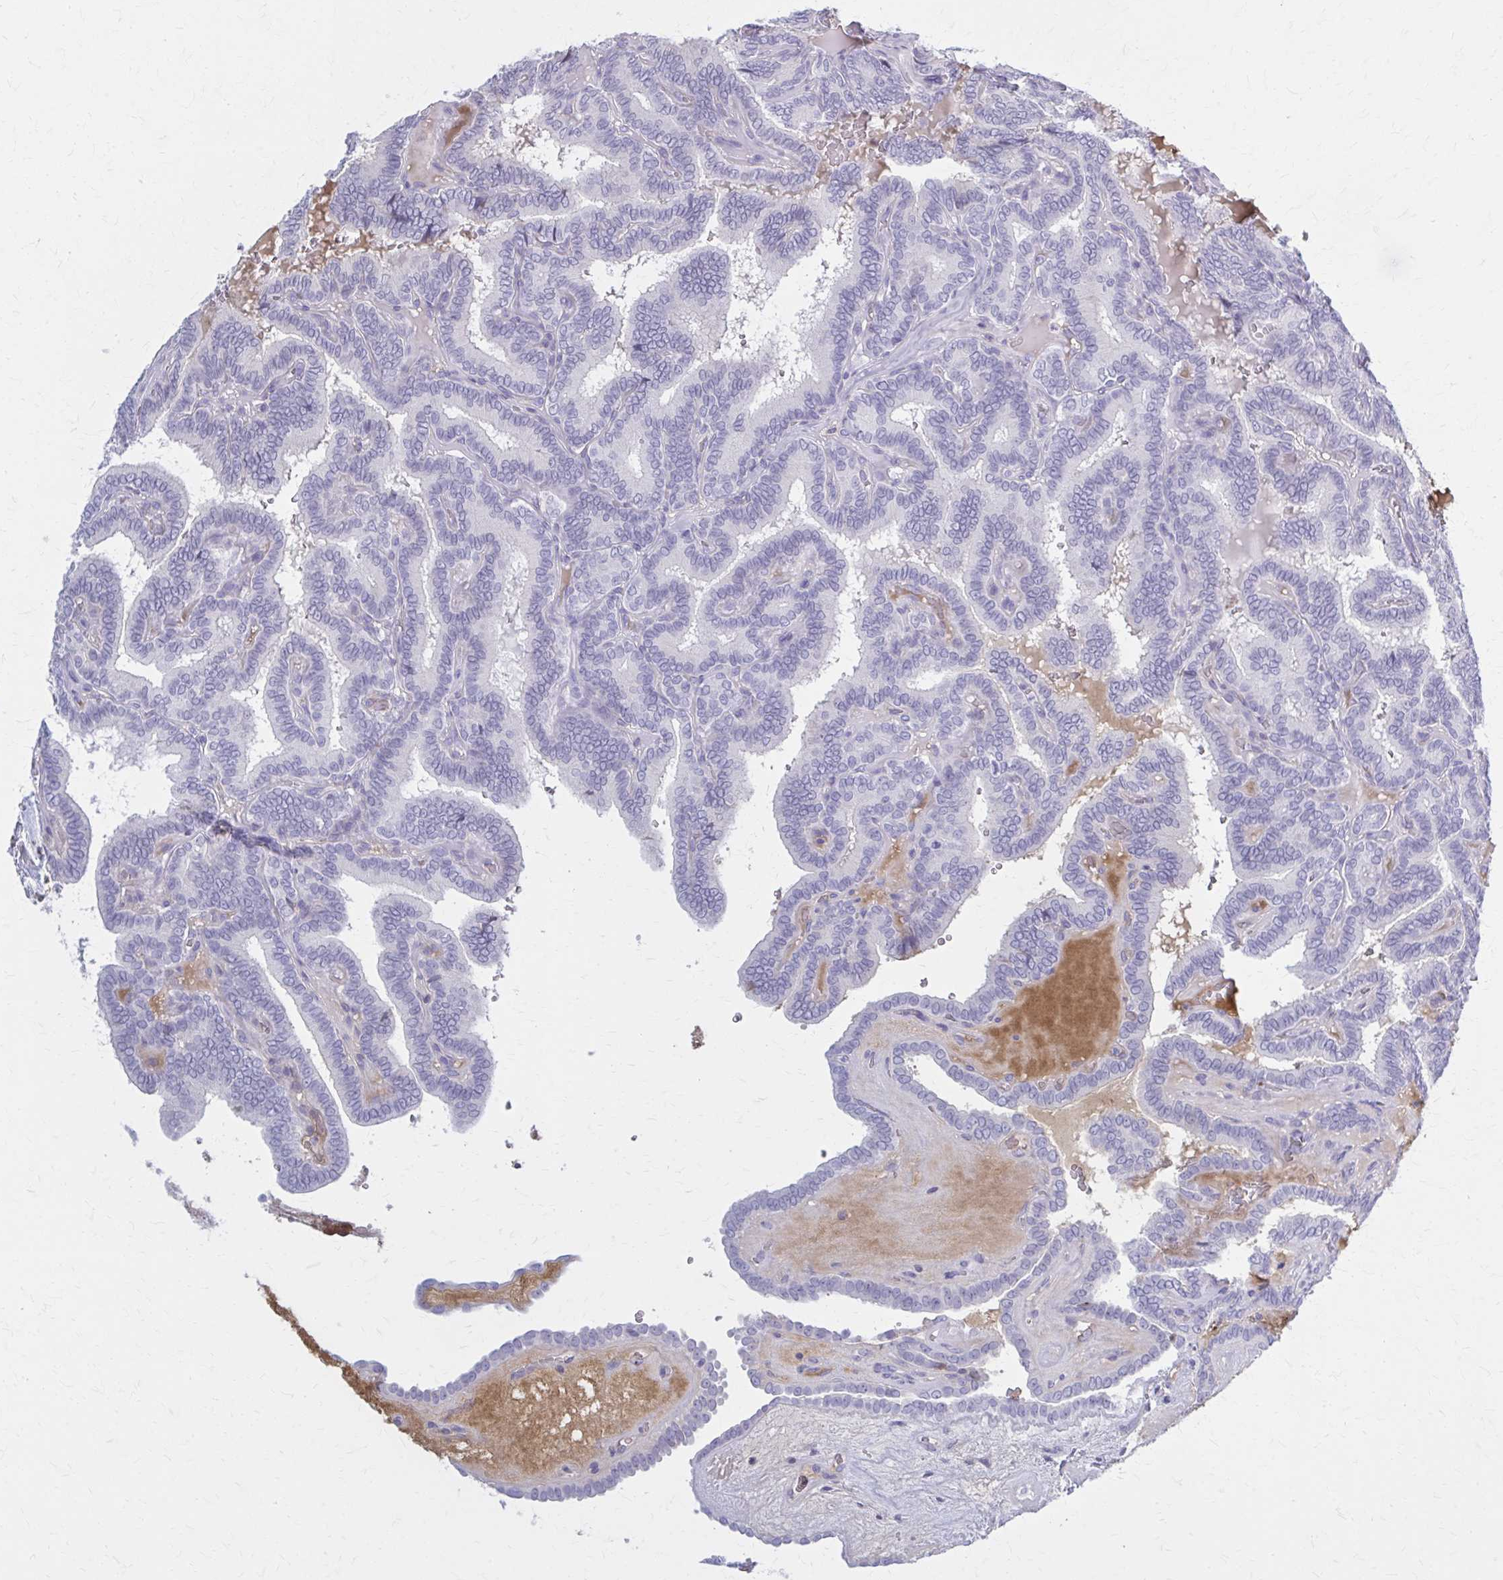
{"staining": {"intensity": "negative", "quantity": "none", "location": "none"}, "tissue": "thyroid cancer", "cell_type": "Tumor cells", "image_type": "cancer", "snomed": [{"axis": "morphology", "description": "Papillary adenocarcinoma, NOS"}, {"axis": "topography", "description": "Thyroid gland"}], "caption": "There is no significant expression in tumor cells of thyroid cancer (papillary adenocarcinoma). (DAB immunohistochemistry, high magnification).", "gene": "SERPIND1", "patient": {"sex": "female", "age": 21}}